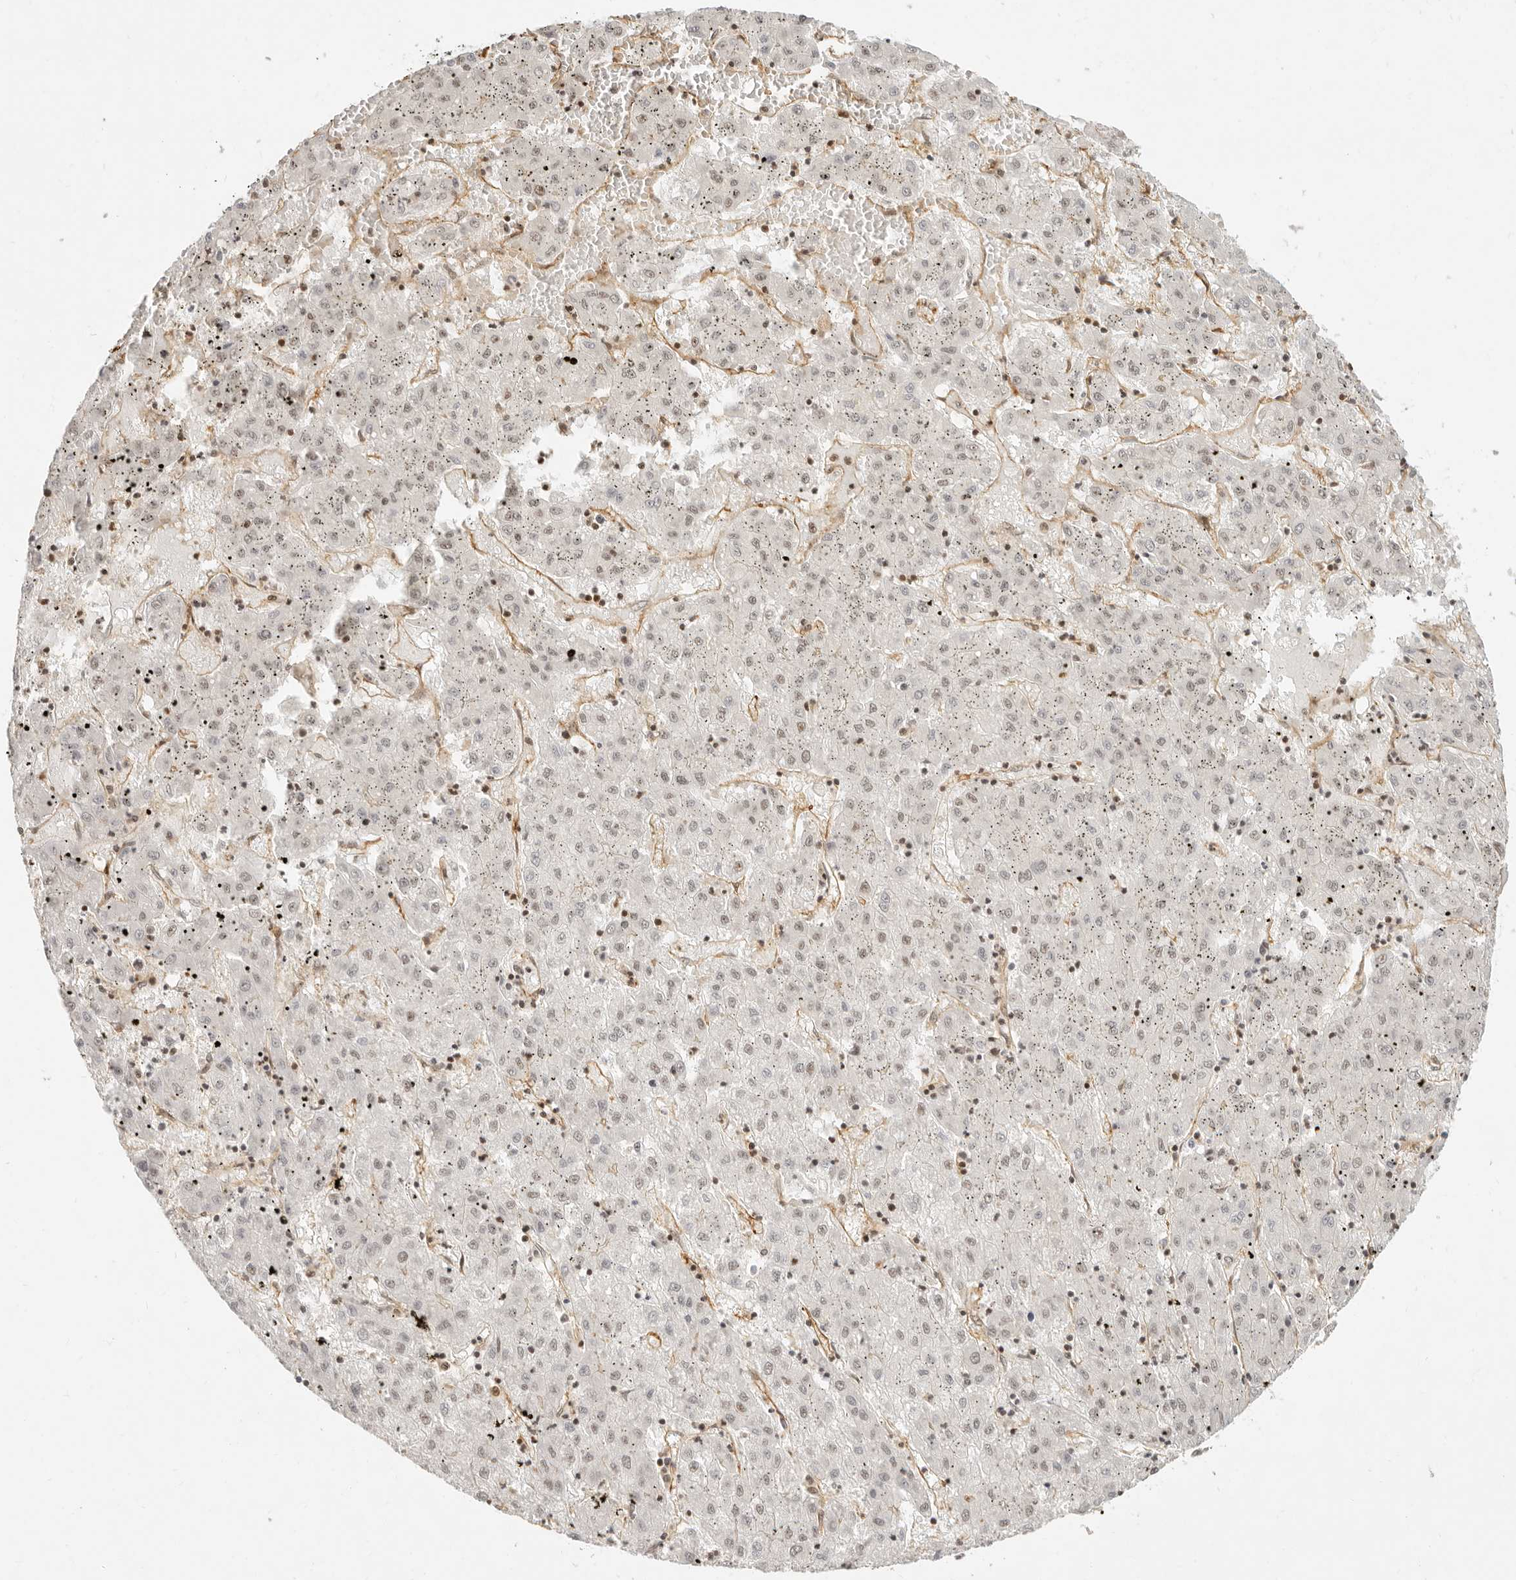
{"staining": {"intensity": "weak", "quantity": ">75%", "location": "nuclear"}, "tissue": "liver cancer", "cell_type": "Tumor cells", "image_type": "cancer", "snomed": [{"axis": "morphology", "description": "Carcinoma, Hepatocellular, NOS"}, {"axis": "topography", "description": "Liver"}], "caption": "Protein expression by immunohistochemistry (IHC) demonstrates weak nuclear staining in about >75% of tumor cells in liver cancer.", "gene": "BAP1", "patient": {"sex": "male", "age": 72}}